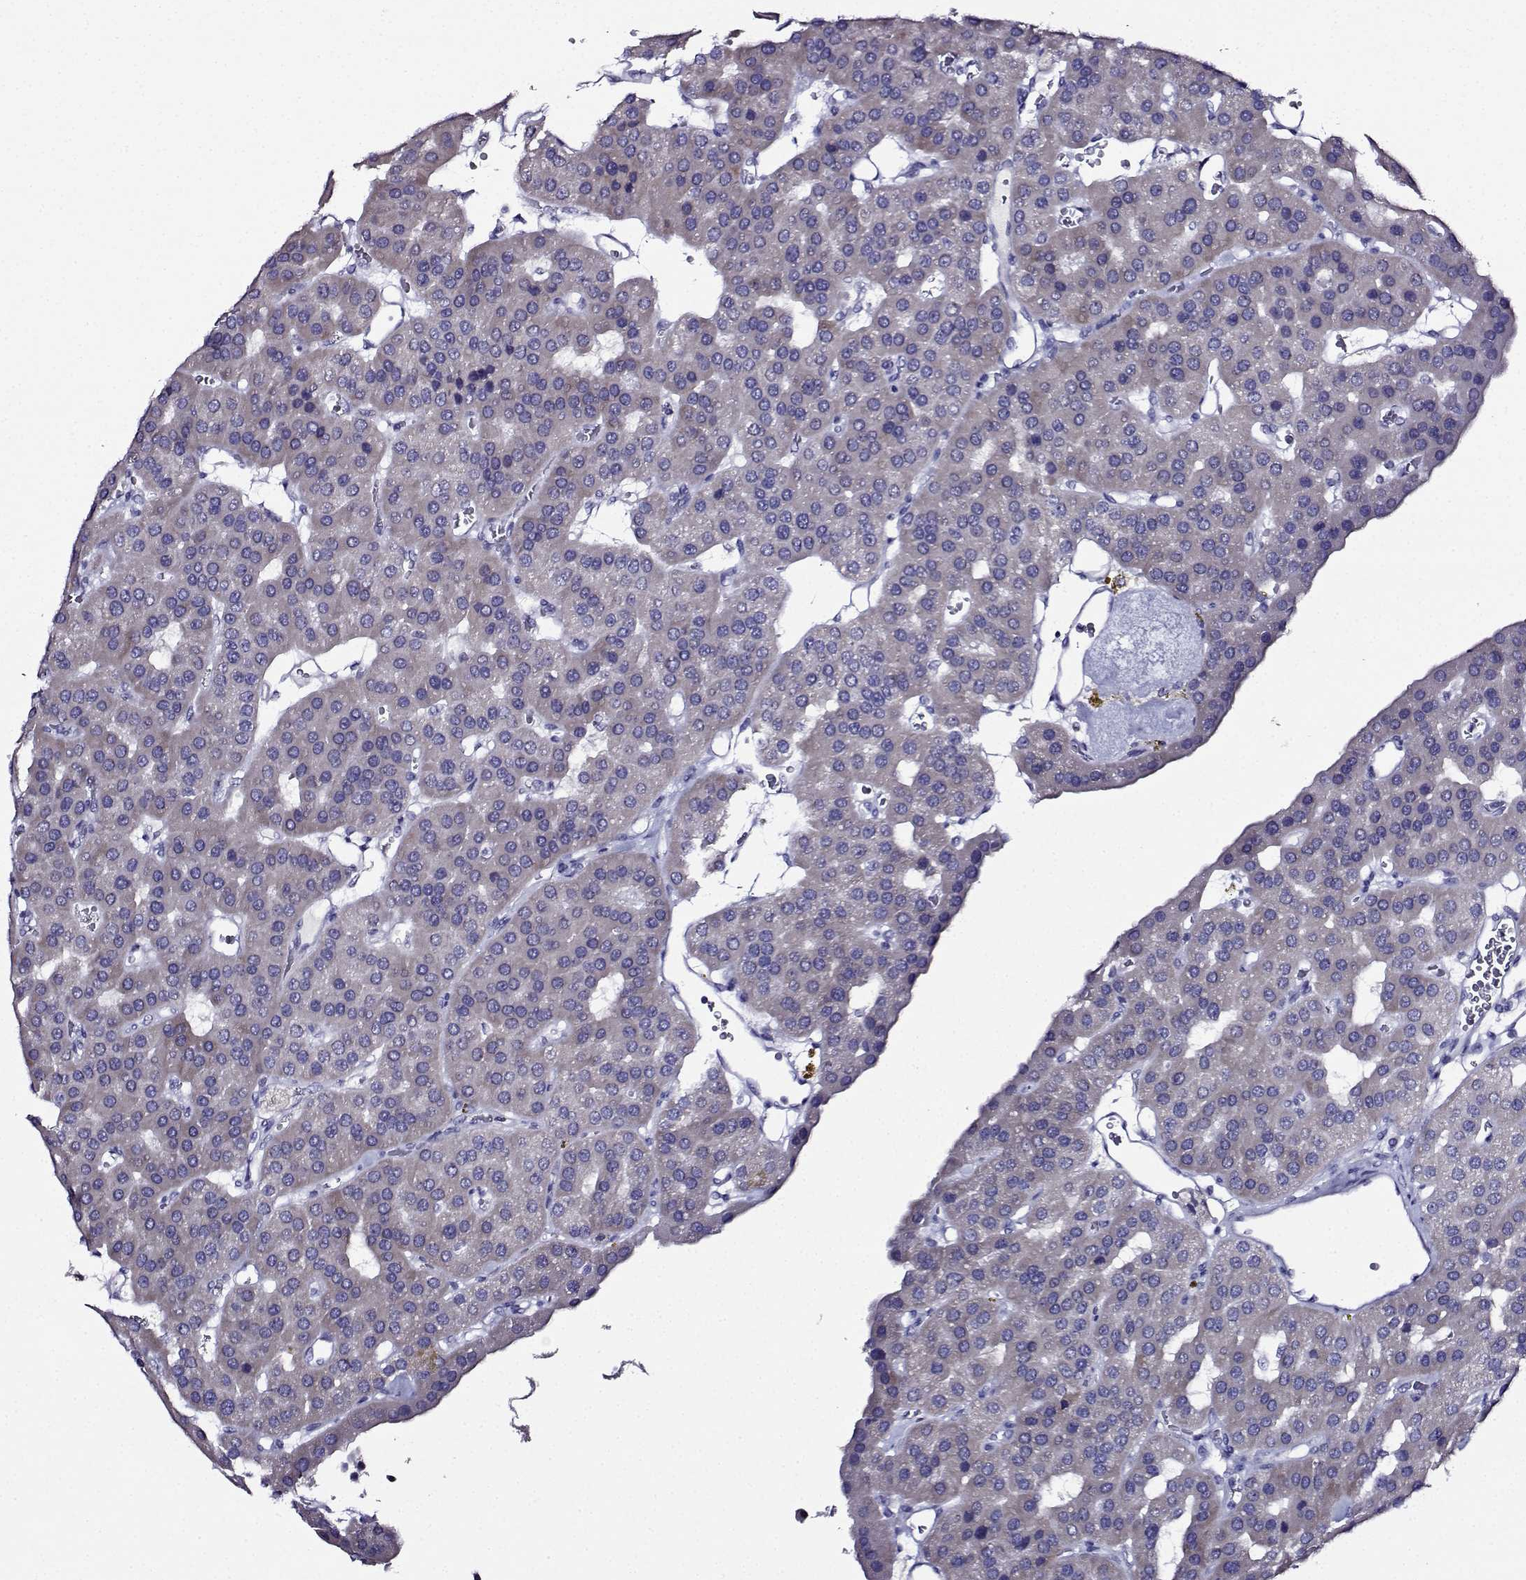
{"staining": {"intensity": "weak", "quantity": "<25%", "location": "cytoplasmic/membranous"}, "tissue": "parathyroid gland", "cell_type": "Glandular cells", "image_type": "normal", "snomed": [{"axis": "morphology", "description": "Normal tissue, NOS"}, {"axis": "morphology", "description": "Adenoma, NOS"}, {"axis": "topography", "description": "Parathyroid gland"}], "caption": "An immunohistochemistry image of normal parathyroid gland is shown. There is no staining in glandular cells of parathyroid gland. Brightfield microscopy of immunohistochemistry (IHC) stained with DAB (brown) and hematoxylin (blue), captured at high magnification.", "gene": "FBXO24", "patient": {"sex": "female", "age": 86}}